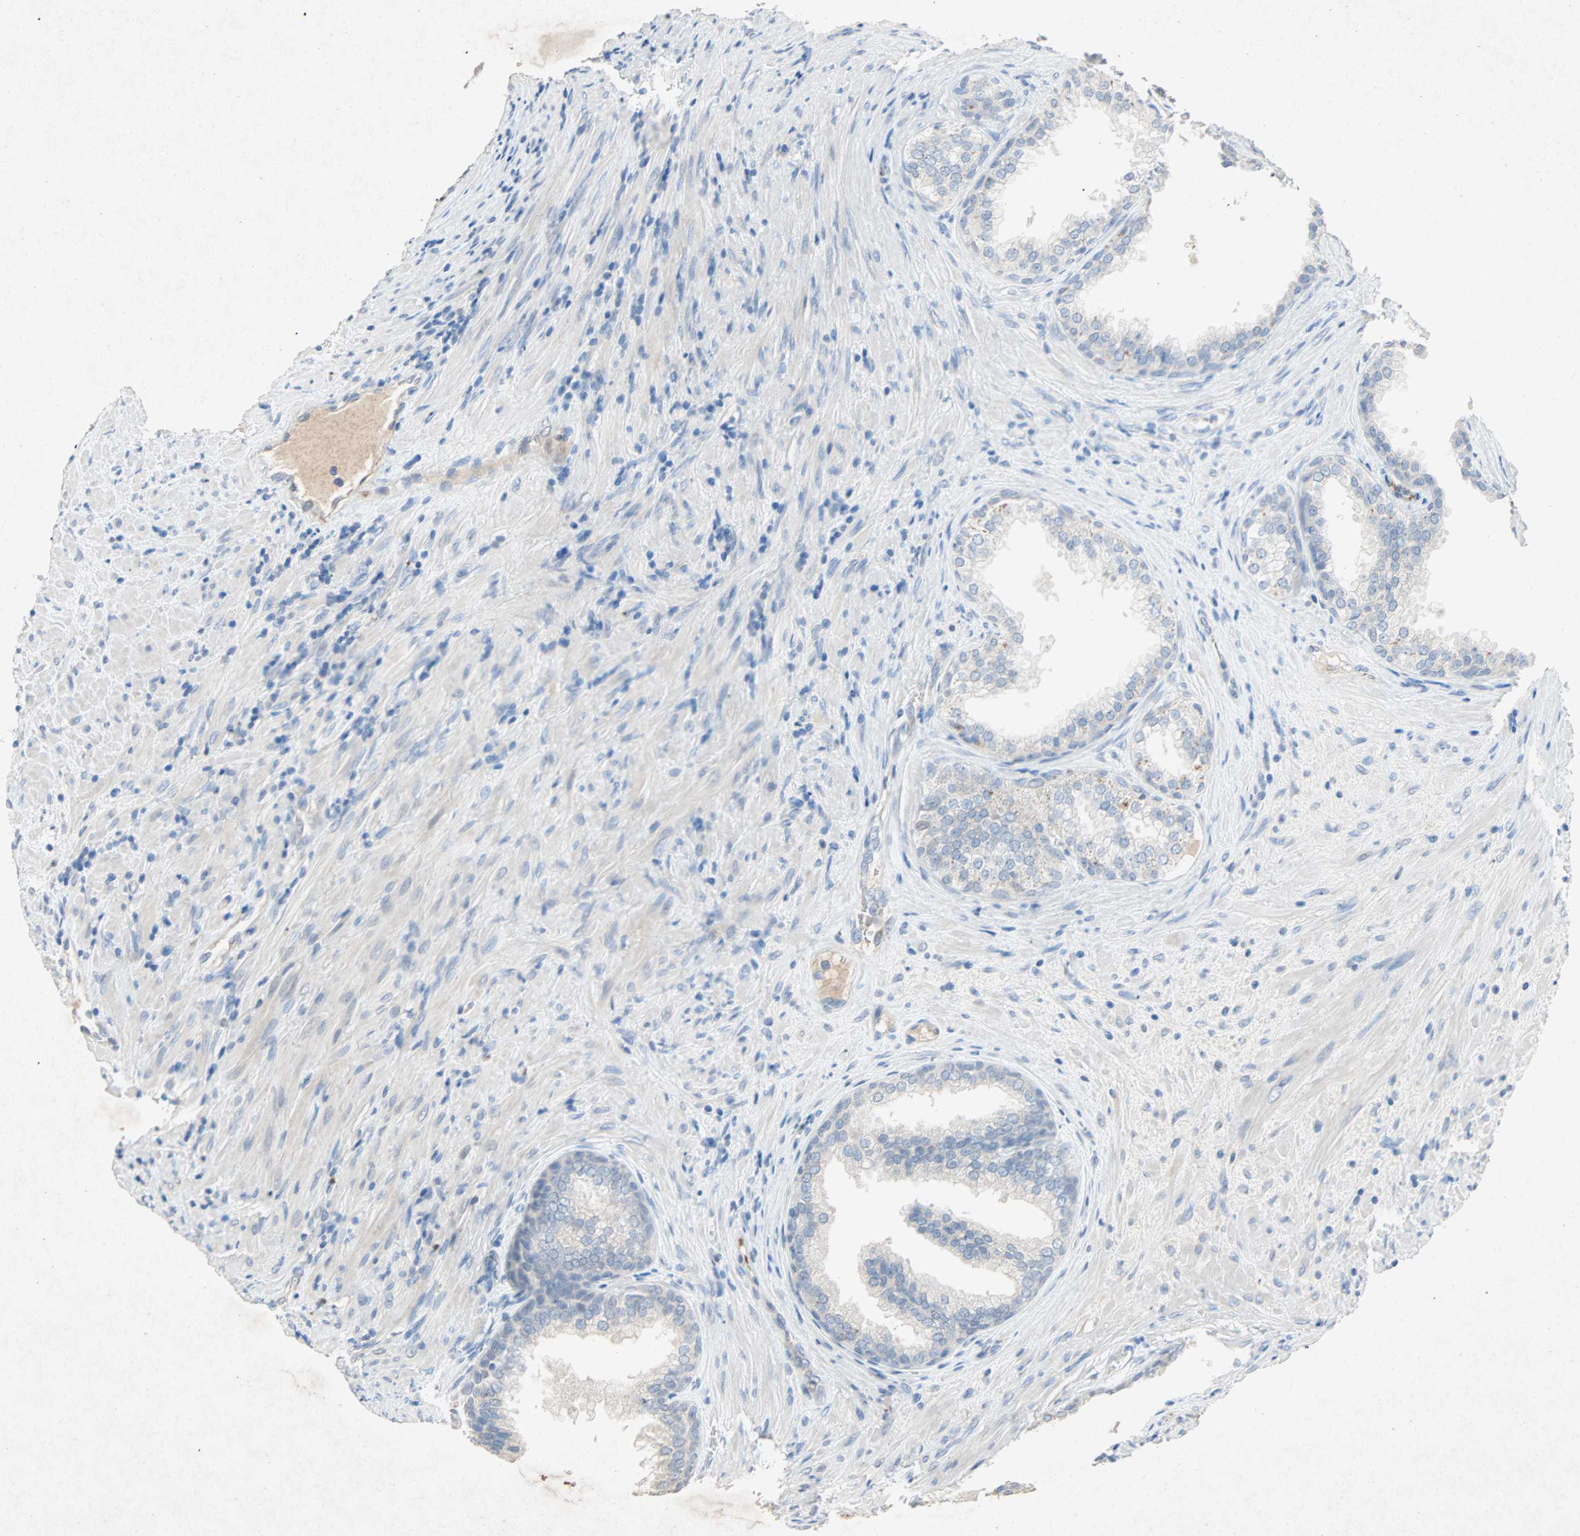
{"staining": {"intensity": "negative", "quantity": "none", "location": "none"}, "tissue": "prostate", "cell_type": "Glandular cells", "image_type": "normal", "snomed": [{"axis": "morphology", "description": "Normal tissue, NOS"}, {"axis": "topography", "description": "Prostate"}], "caption": "The micrograph demonstrates no significant positivity in glandular cells of prostate.", "gene": "PCDHB2", "patient": {"sex": "male", "age": 76}}